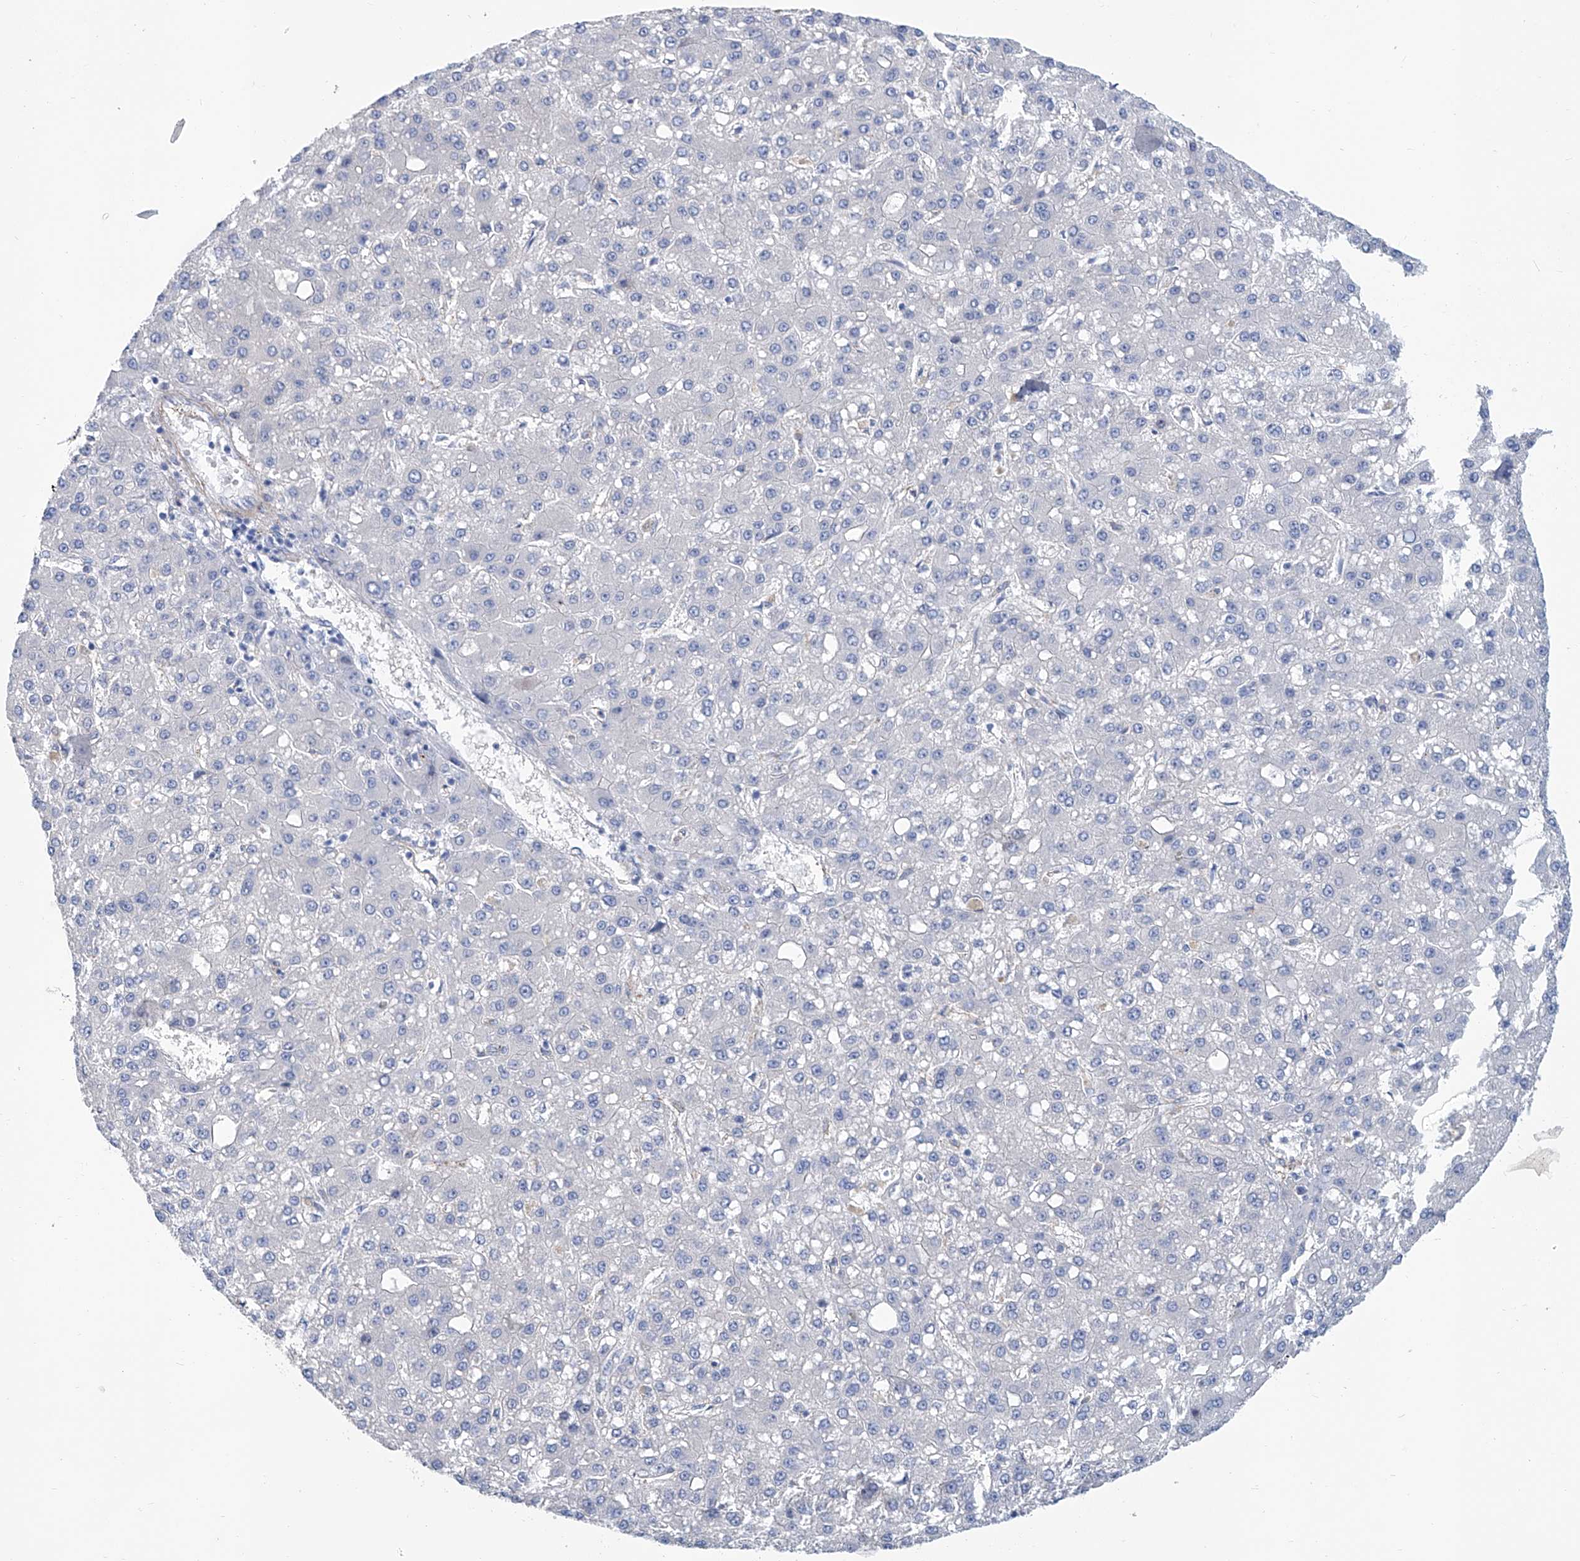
{"staining": {"intensity": "negative", "quantity": "none", "location": "none"}, "tissue": "liver cancer", "cell_type": "Tumor cells", "image_type": "cancer", "snomed": [{"axis": "morphology", "description": "Carcinoma, Hepatocellular, NOS"}, {"axis": "topography", "description": "Liver"}], "caption": "An immunohistochemistry image of liver cancer is shown. There is no staining in tumor cells of liver cancer. (IHC, brightfield microscopy, high magnification).", "gene": "TNN", "patient": {"sex": "male", "age": 67}}